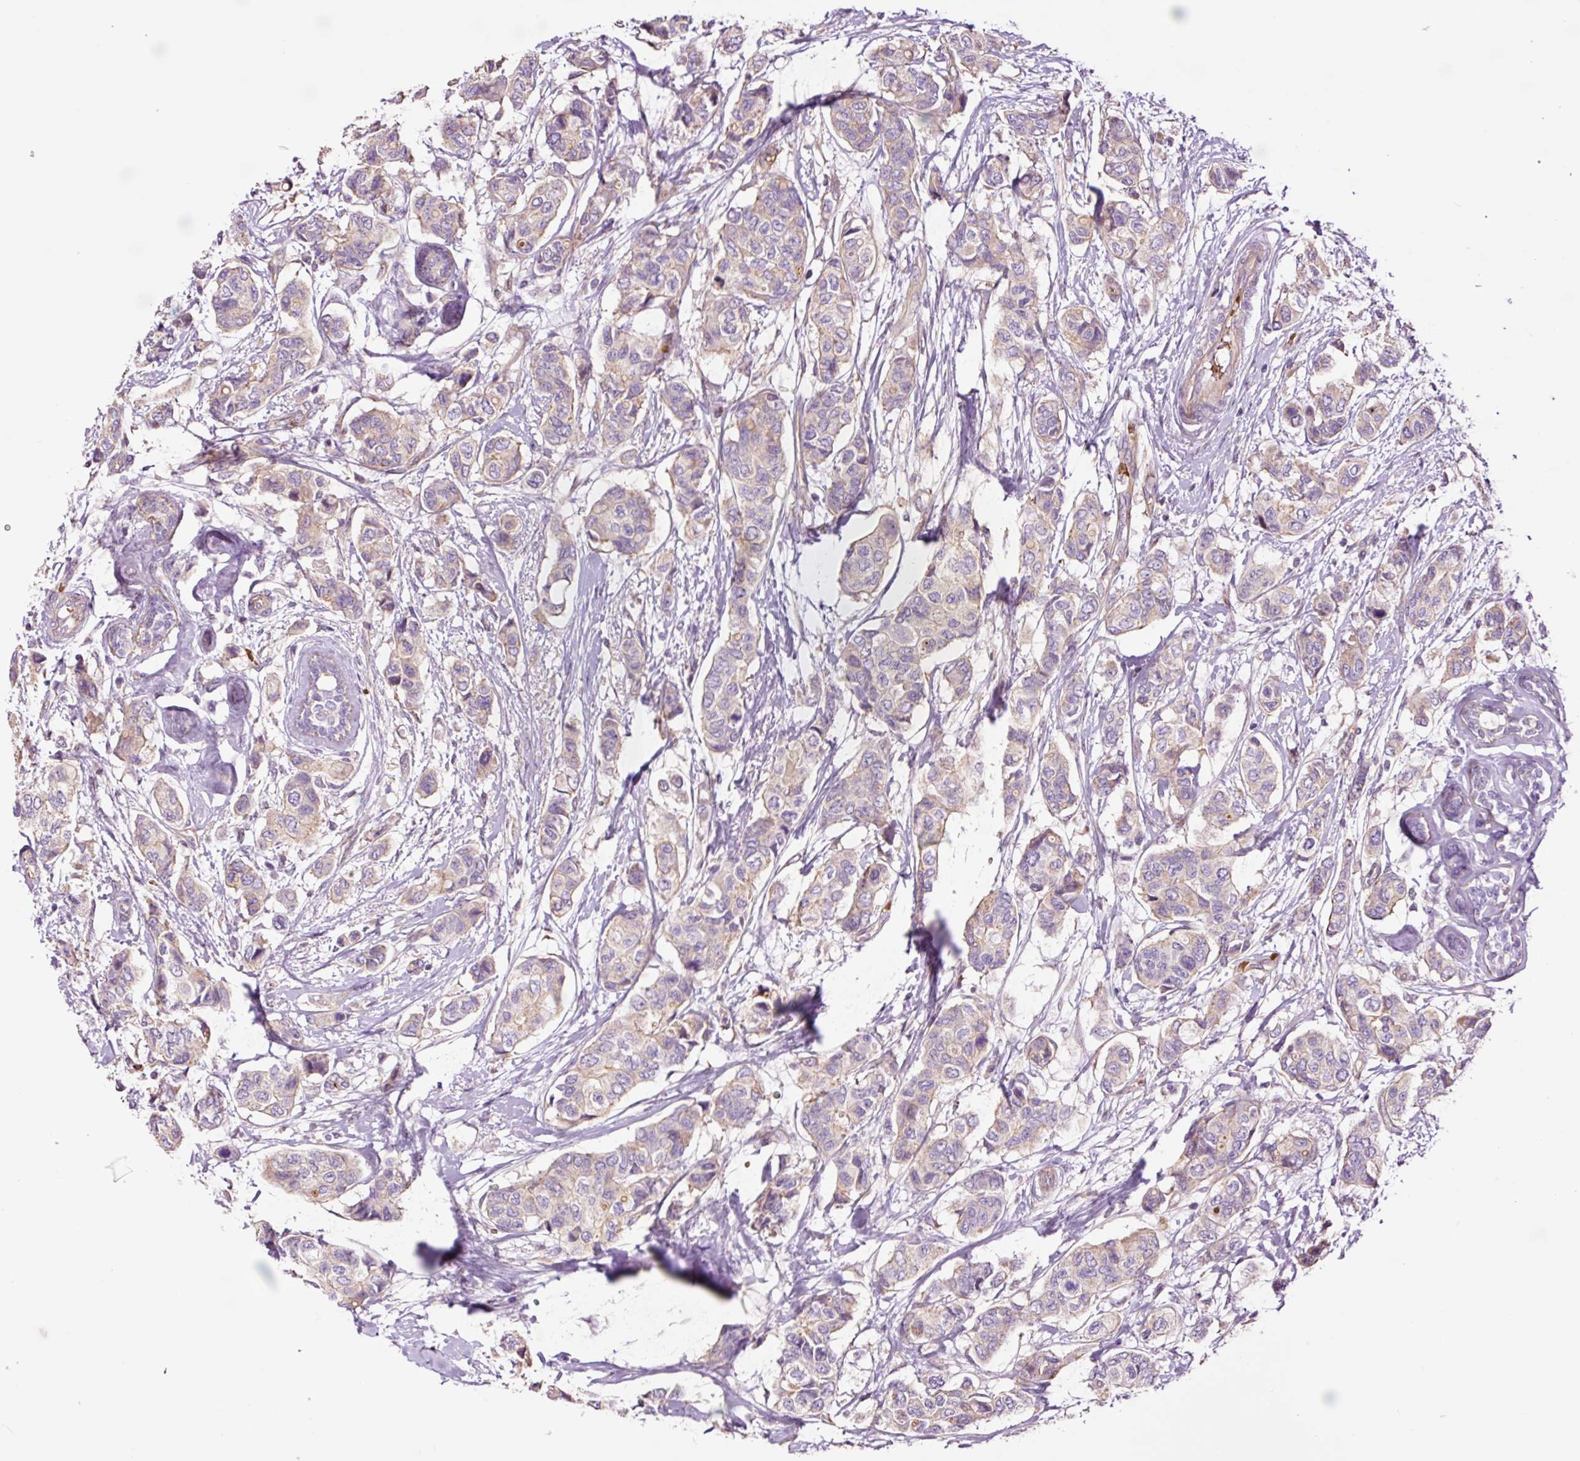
{"staining": {"intensity": "weak", "quantity": "<25%", "location": "cytoplasmic/membranous"}, "tissue": "breast cancer", "cell_type": "Tumor cells", "image_type": "cancer", "snomed": [{"axis": "morphology", "description": "Lobular carcinoma"}, {"axis": "topography", "description": "Breast"}], "caption": "Breast cancer (lobular carcinoma) stained for a protein using IHC displays no staining tumor cells.", "gene": "TMEM235", "patient": {"sex": "female", "age": 51}}